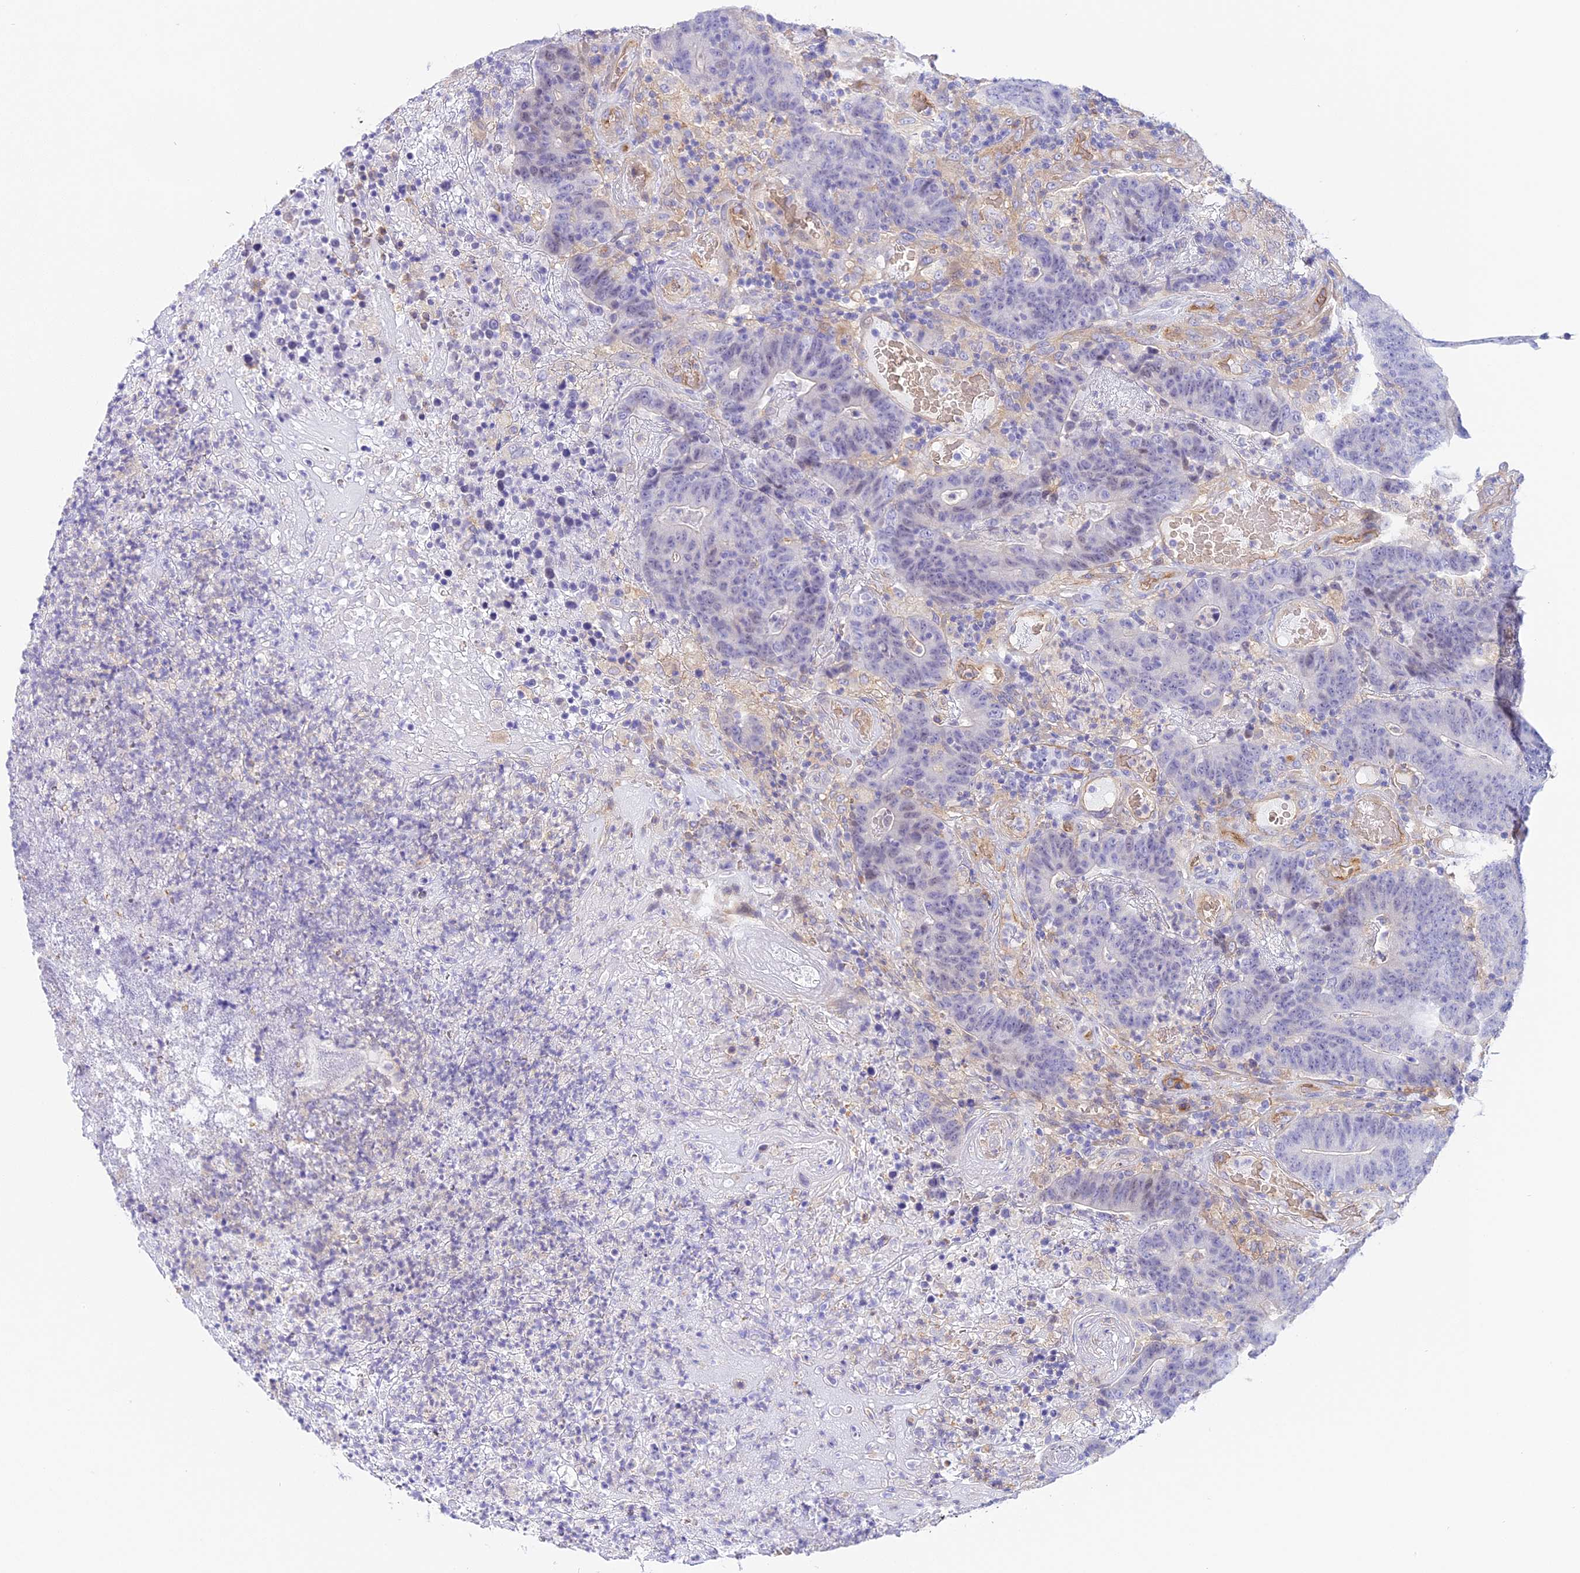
{"staining": {"intensity": "negative", "quantity": "none", "location": "none"}, "tissue": "colorectal cancer", "cell_type": "Tumor cells", "image_type": "cancer", "snomed": [{"axis": "morphology", "description": "Normal tissue, NOS"}, {"axis": "morphology", "description": "Adenocarcinoma, NOS"}, {"axis": "topography", "description": "Colon"}], "caption": "Protein analysis of colorectal adenocarcinoma shows no significant staining in tumor cells. (Stains: DAB (3,3'-diaminobenzidine) IHC with hematoxylin counter stain, Microscopy: brightfield microscopy at high magnification).", "gene": "HOMER3", "patient": {"sex": "female", "age": 75}}